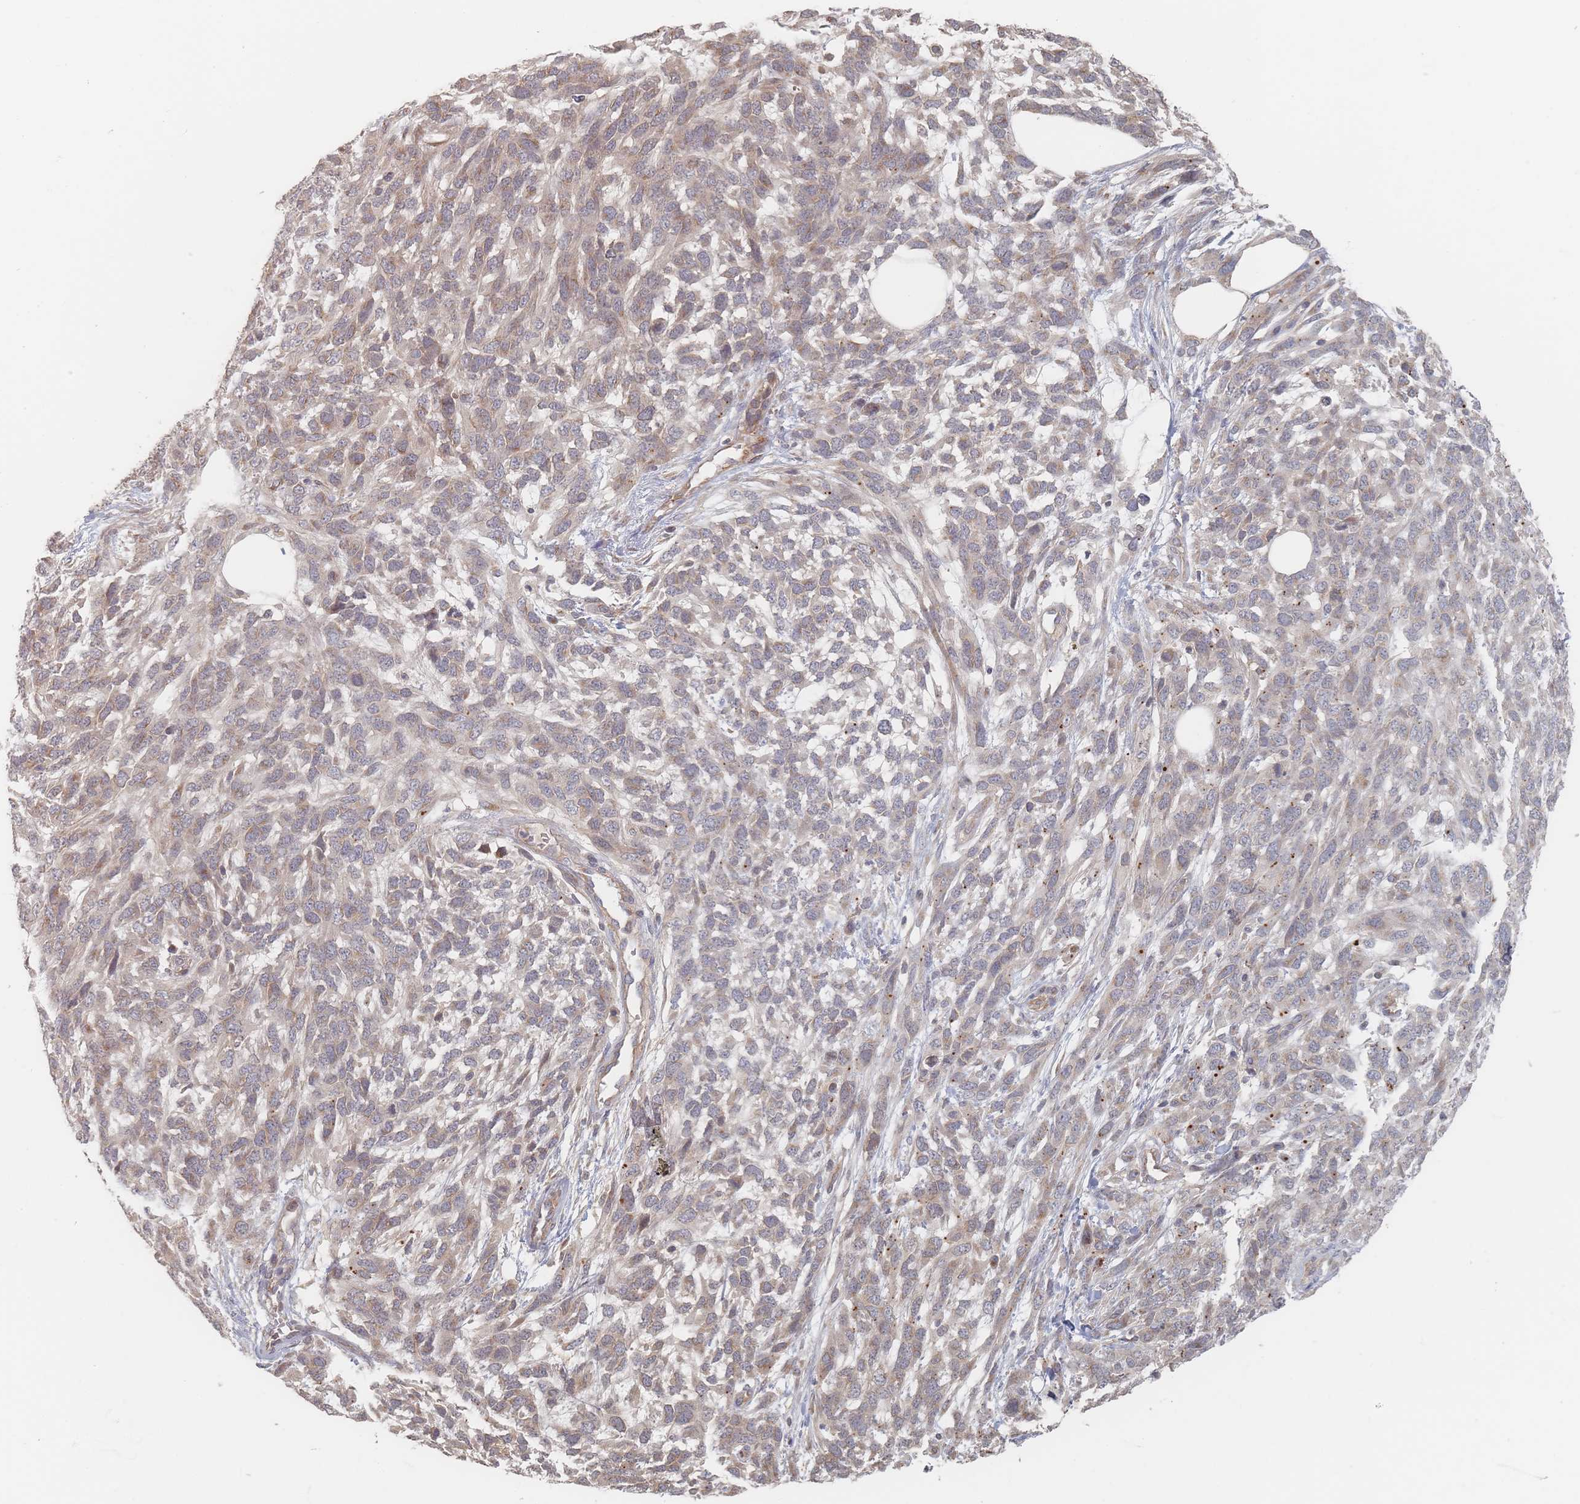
{"staining": {"intensity": "weak", "quantity": ">75%", "location": "cytoplasmic/membranous"}, "tissue": "melanoma", "cell_type": "Tumor cells", "image_type": "cancer", "snomed": [{"axis": "morphology", "description": "Normal morphology"}, {"axis": "morphology", "description": "Malignant melanoma, NOS"}, {"axis": "topography", "description": "Skin"}], "caption": "High-magnification brightfield microscopy of melanoma stained with DAB (3,3'-diaminobenzidine) (brown) and counterstained with hematoxylin (blue). tumor cells exhibit weak cytoplasmic/membranous expression is present in about>75% of cells.", "gene": "GLE1", "patient": {"sex": "female", "age": 72}}